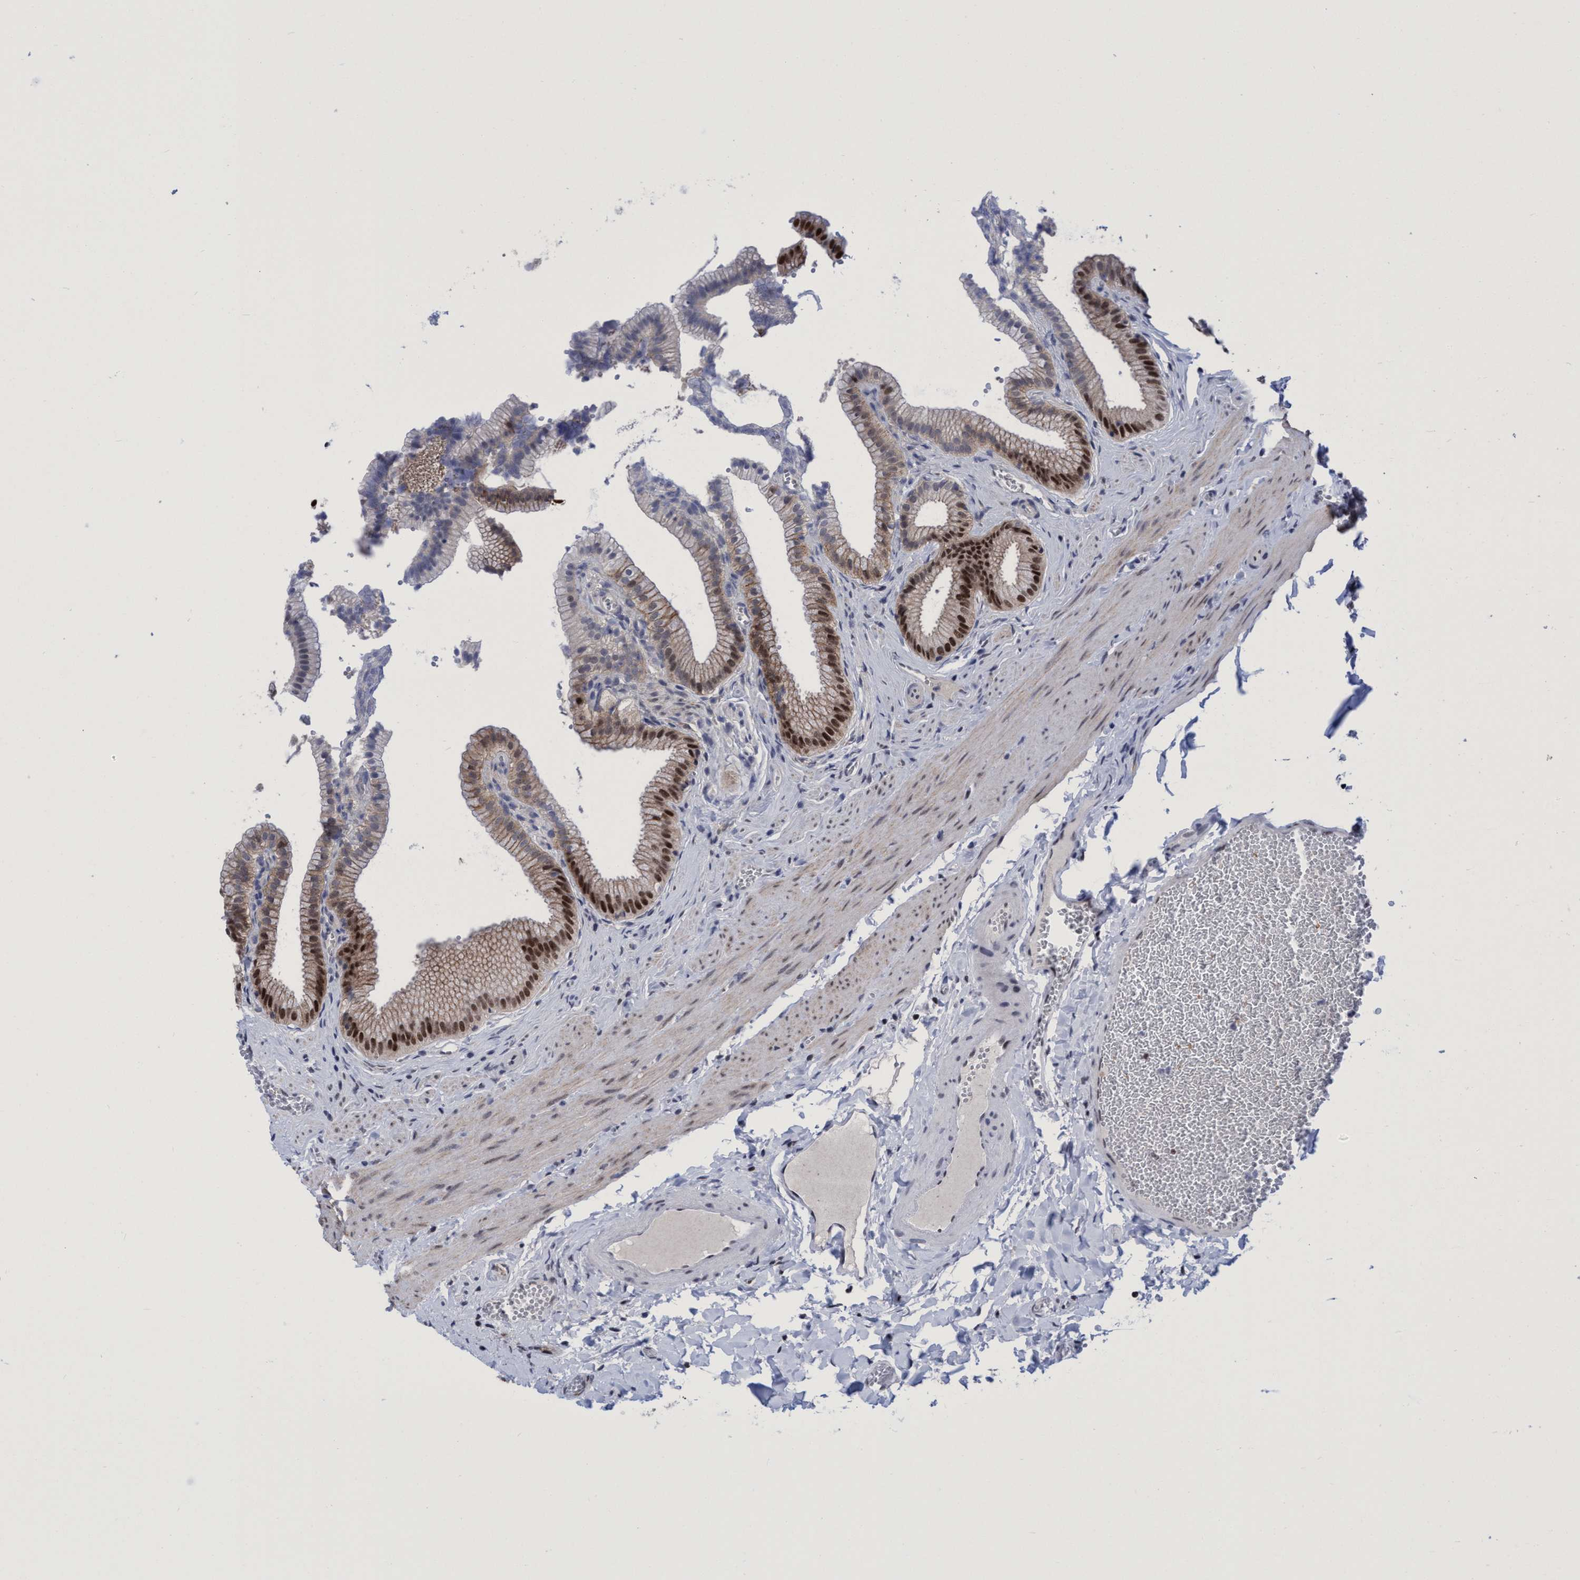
{"staining": {"intensity": "strong", "quantity": ">75%", "location": "nuclear"}, "tissue": "gallbladder", "cell_type": "Glandular cells", "image_type": "normal", "snomed": [{"axis": "morphology", "description": "Normal tissue, NOS"}, {"axis": "topography", "description": "Gallbladder"}], "caption": "Immunohistochemistry (DAB (3,3'-diaminobenzidine)) staining of normal gallbladder displays strong nuclear protein positivity in about >75% of glandular cells.", "gene": "C9orf78", "patient": {"sex": "male", "age": 38}}